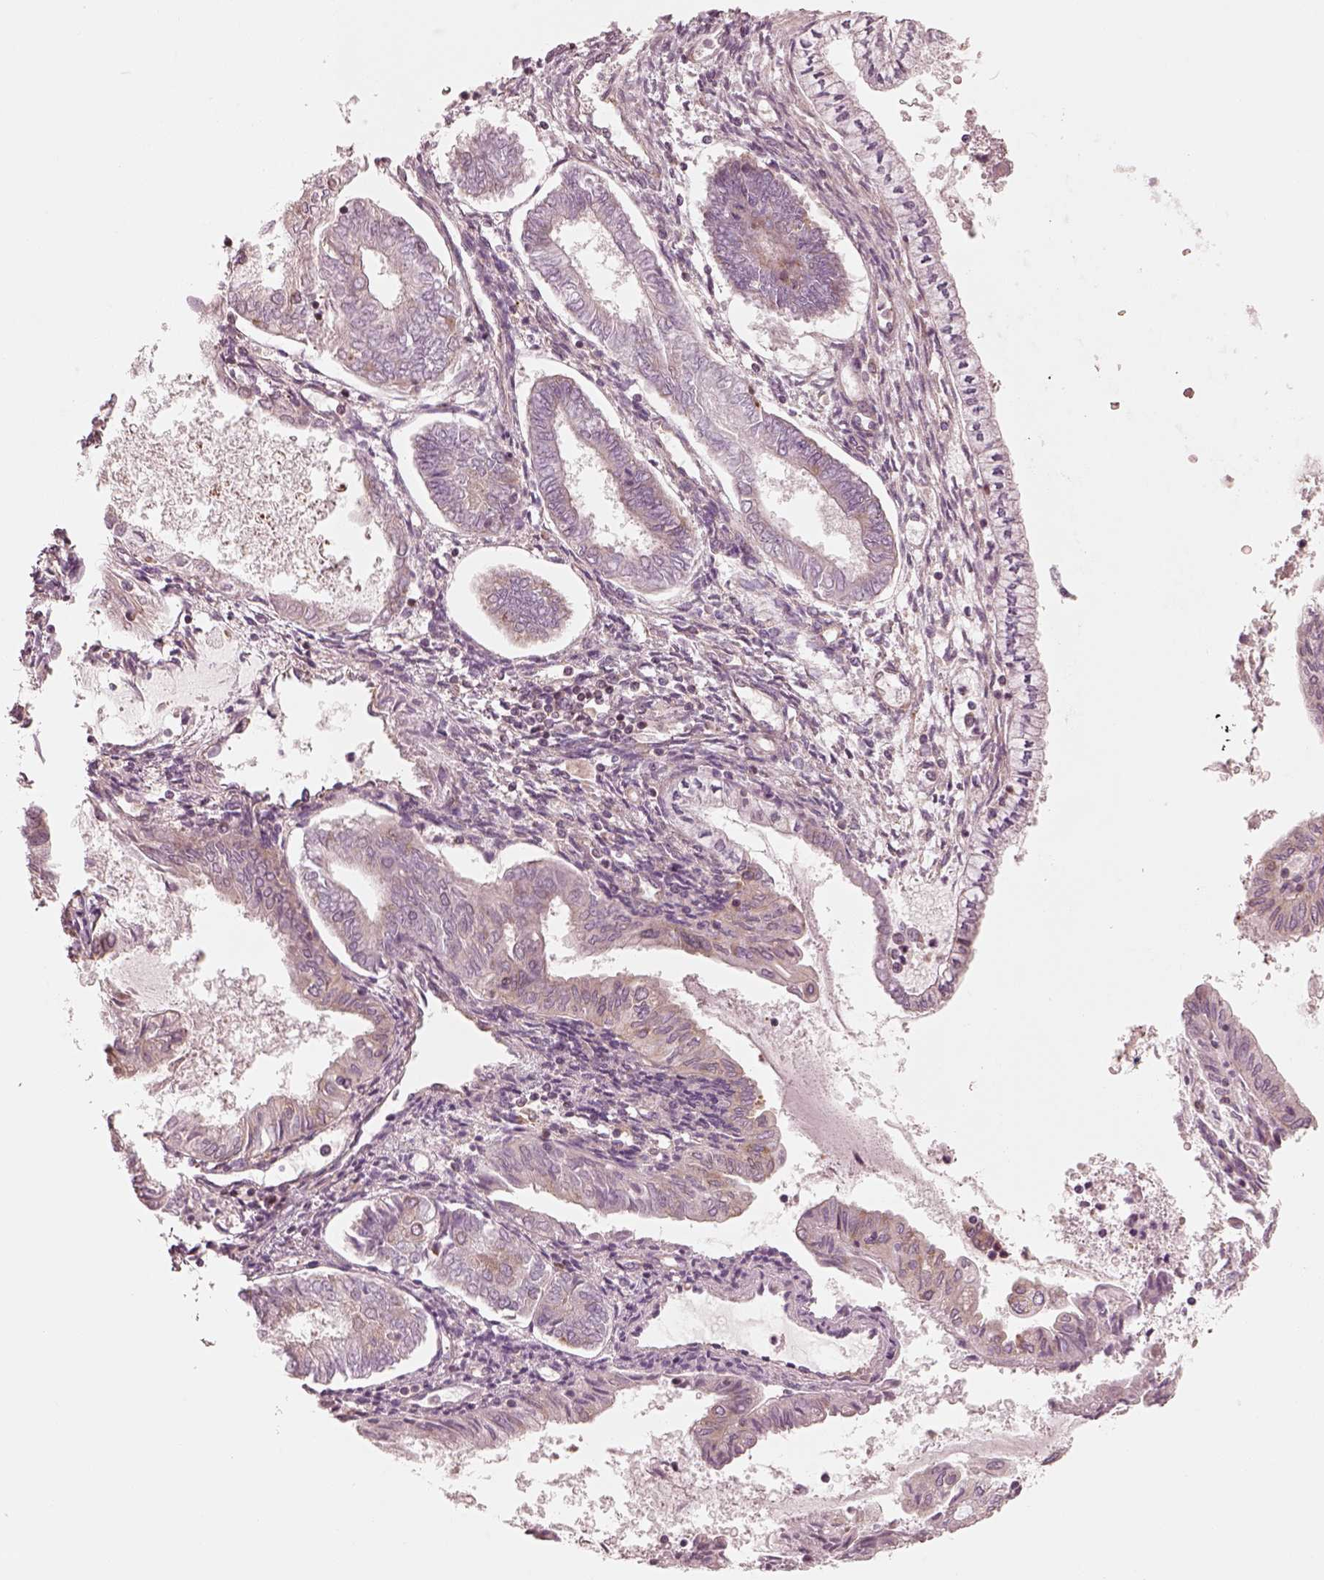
{"staining": {"intensity": "moderate", "quantity": "<25%", "location": "cytoplasmic/membranous"}, "tissue": "endometrial cancer", "cell_type": "Tumor cells", "image_type": "cancer", "snomed": [{"axis": "morphology", "description": "Adenocarcinoma, NOS"}, {"axis": "topography", "description": "Endometrium"}], "caption": "Tumor cells demonstrate moderate cytoplasmic/membranous staining in about <25% of cells in endometrial cancer. The staining was performed using DAB (3,3'-diaminobenzidine), with brown indicating positive protein expression. Nuclei are stained blue with hematoxylin.", "gene": "CNOT2", "patient": {"sex": "female", "age": 68}}